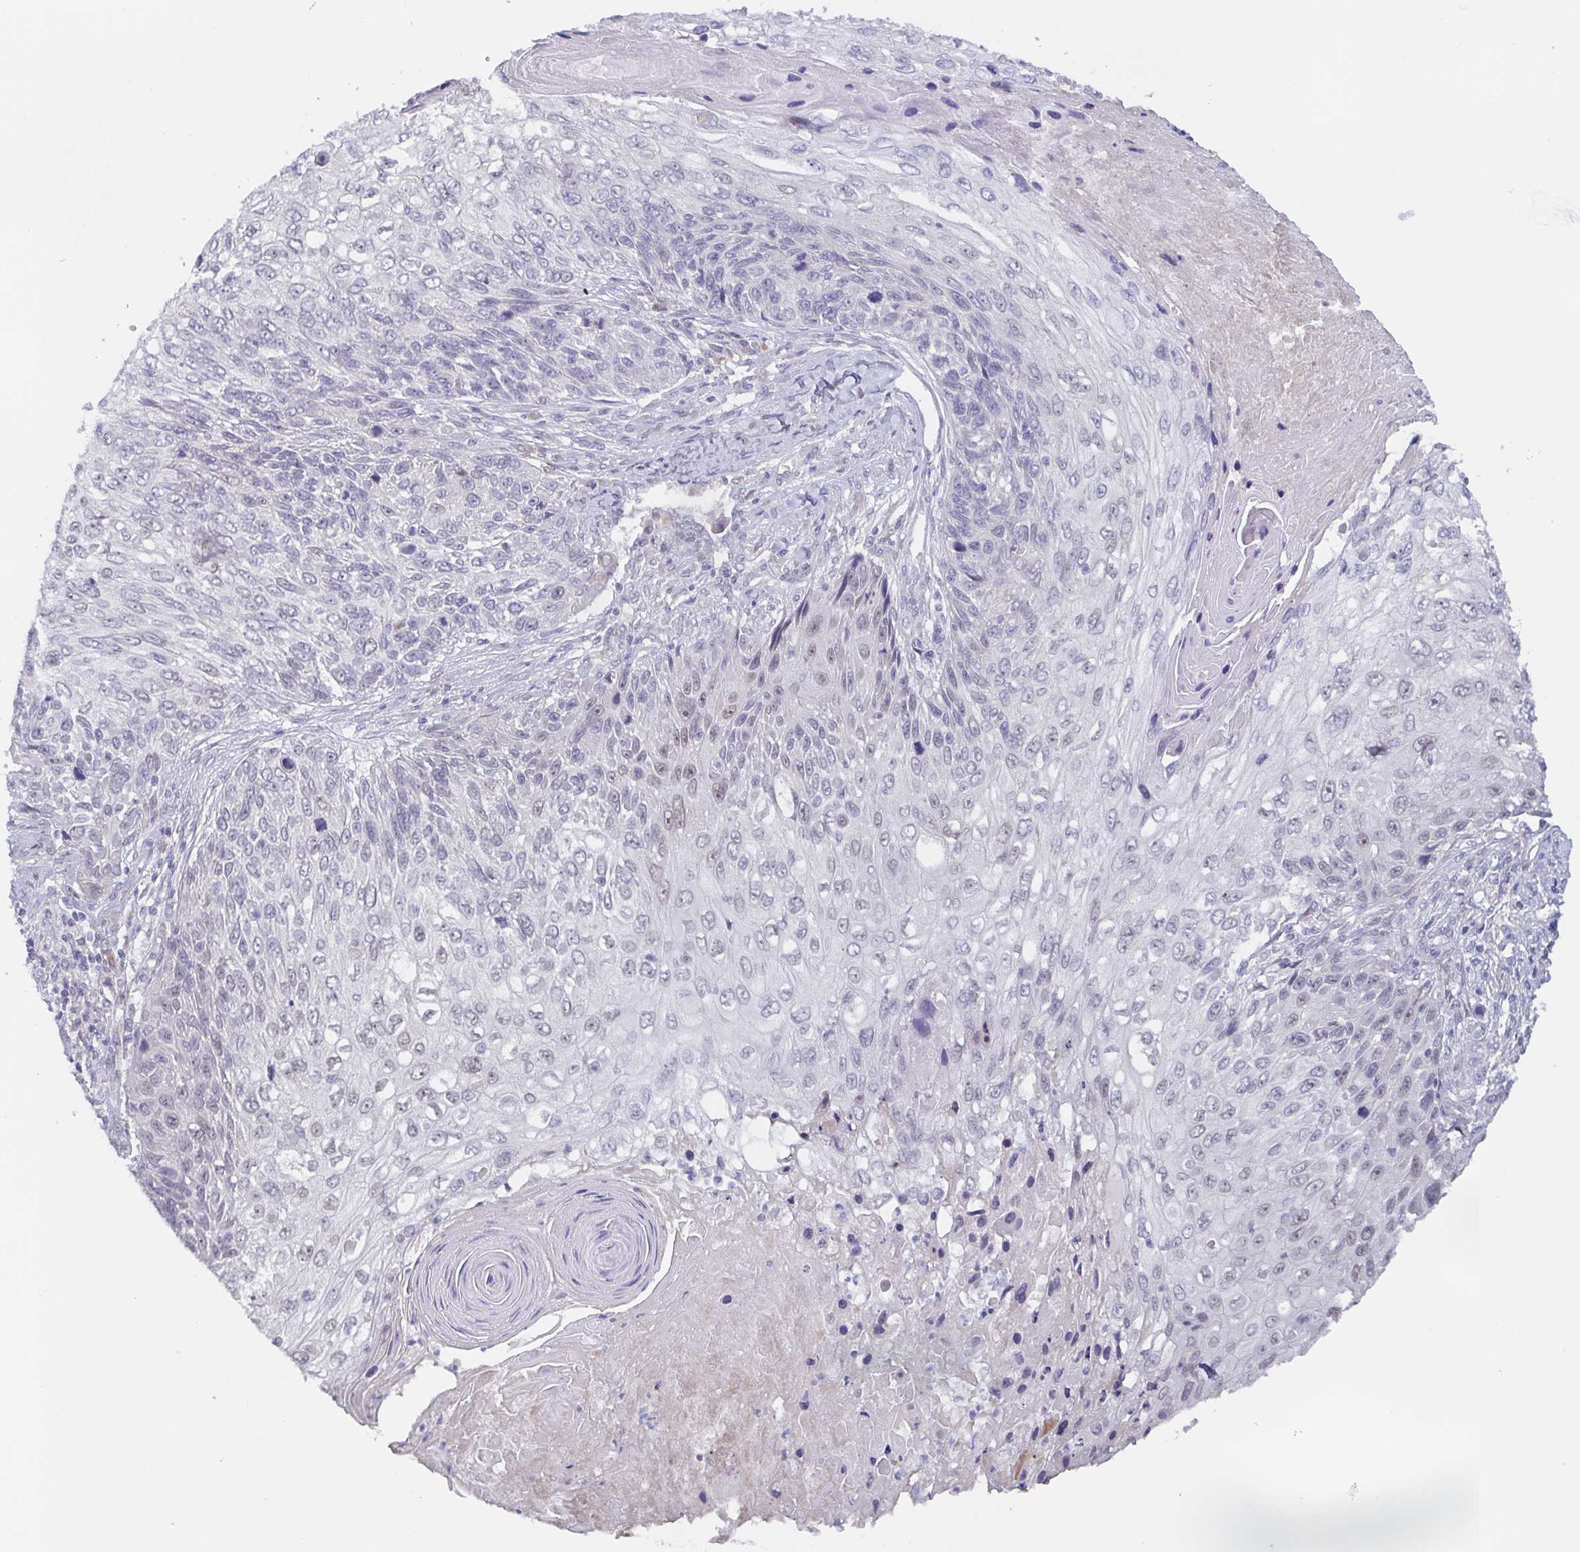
{"staining": {"intensity": "negative", "quantity": "none", "location": "none"}, "tissue": "skin cancer", "cell_type": "Tumor cells", "image_type": "cancer", "snomed": [{"axis": "morphology", "description": "Squamous cell carcinoma, NOS"}, {"axis": "topography", "description": "Skin"}], "caption": "This is an immunohistochemistry micrograph of skin cancer. There is no expression in tumor cells.", "gene": "POU2F3", "patient": {"sex": "male", "age": 92}}